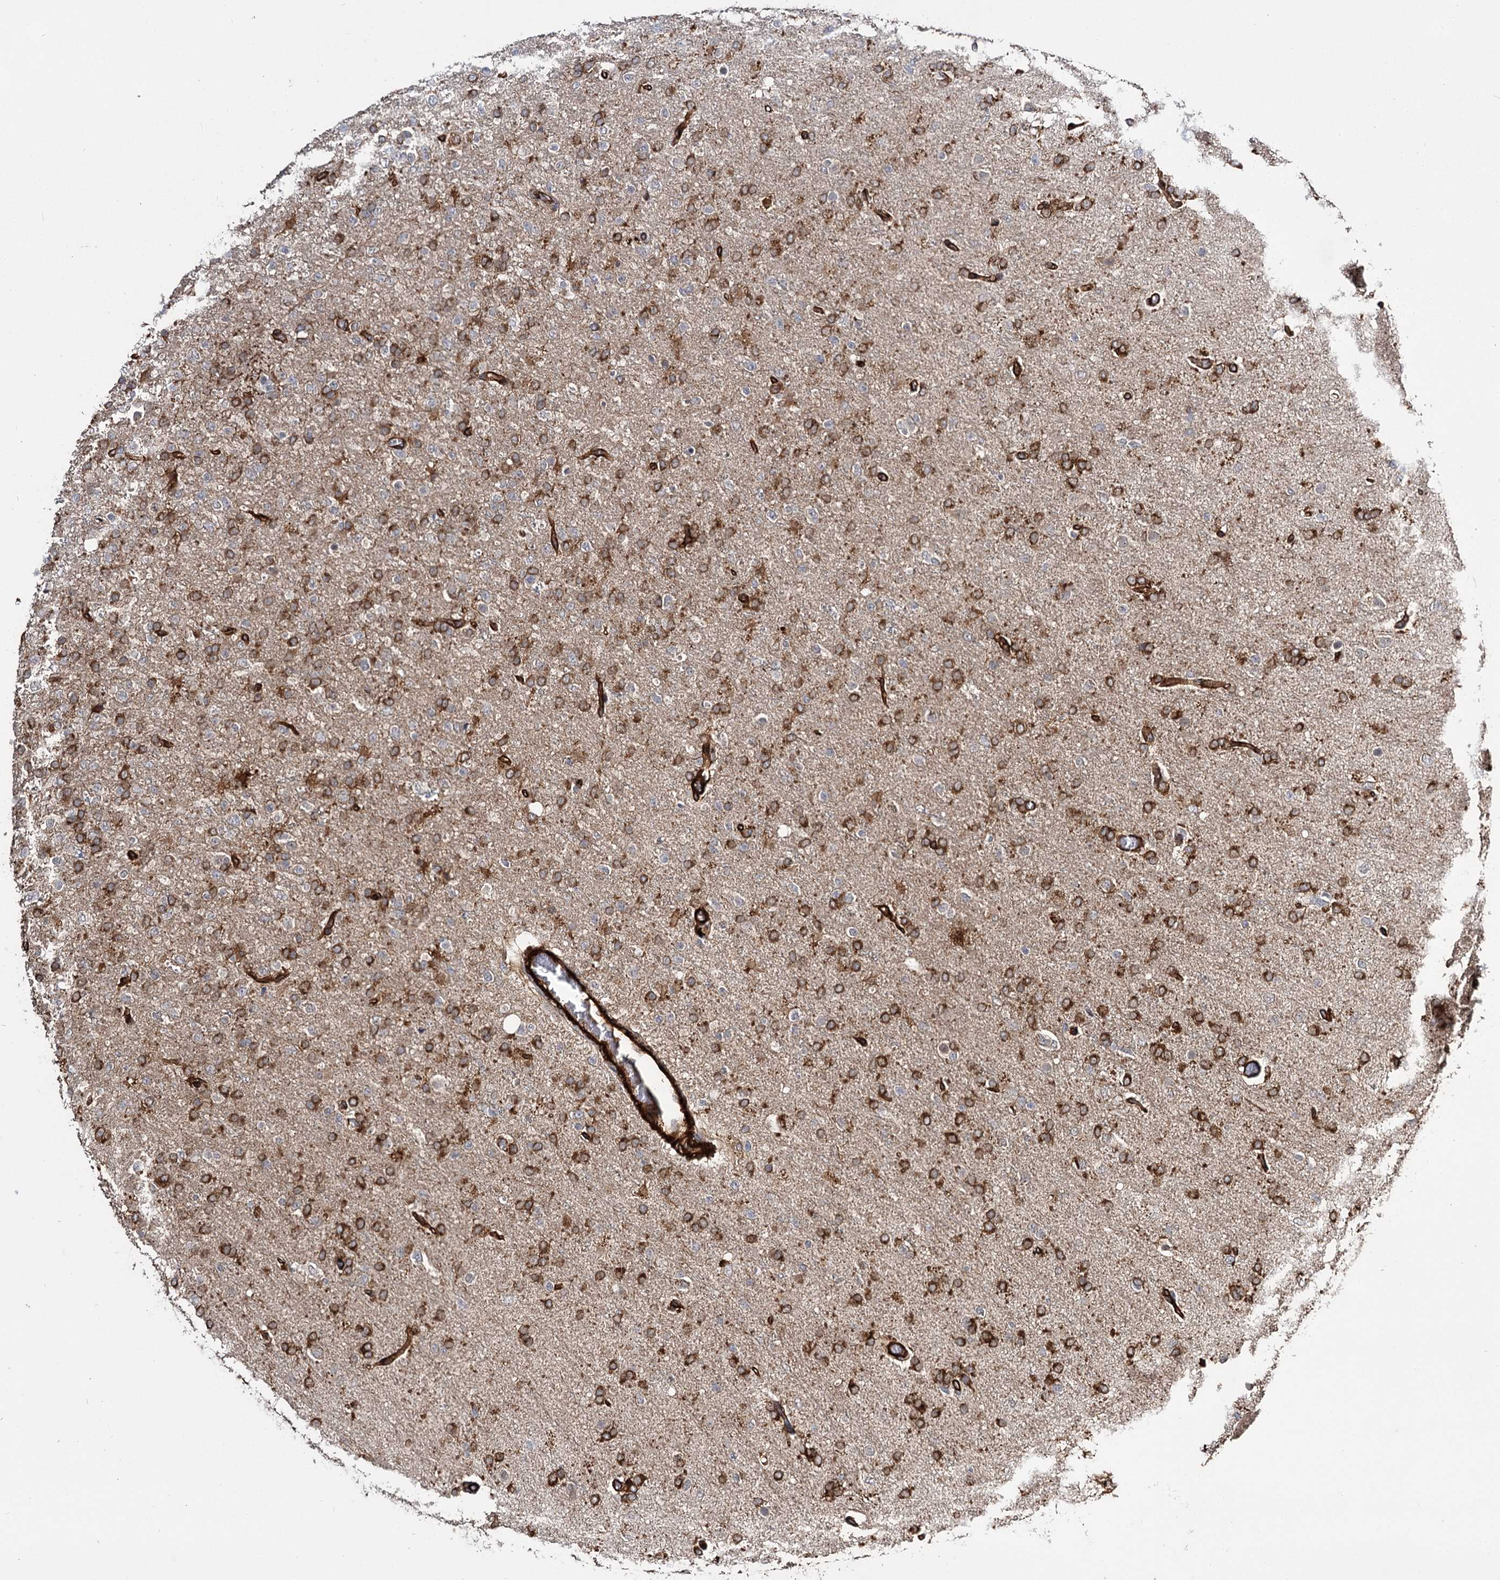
{"staining": {"intensity": "strong", "quantity": "25%-75%", "location": "cytoplasmic/membranous"}, "tissue": "glioma", "cell_type": "Tumor cells", "image_type": "cancer", "snomed": [{"axis": "morphology", "description": "Glioma, malignant, High grade"}, {"axis": "topography", "description": "Brain"}], "caption": "High-power microscopy captured an immunohistochemistry photomicrograph of glioma, revealing strong cytoplasmic/membranous positivity in about 25%-75% of tumor cells. Nuclei are stained in blue.", "gene": "MYO1C", "patient": {"sex": "female", "age": 74}}